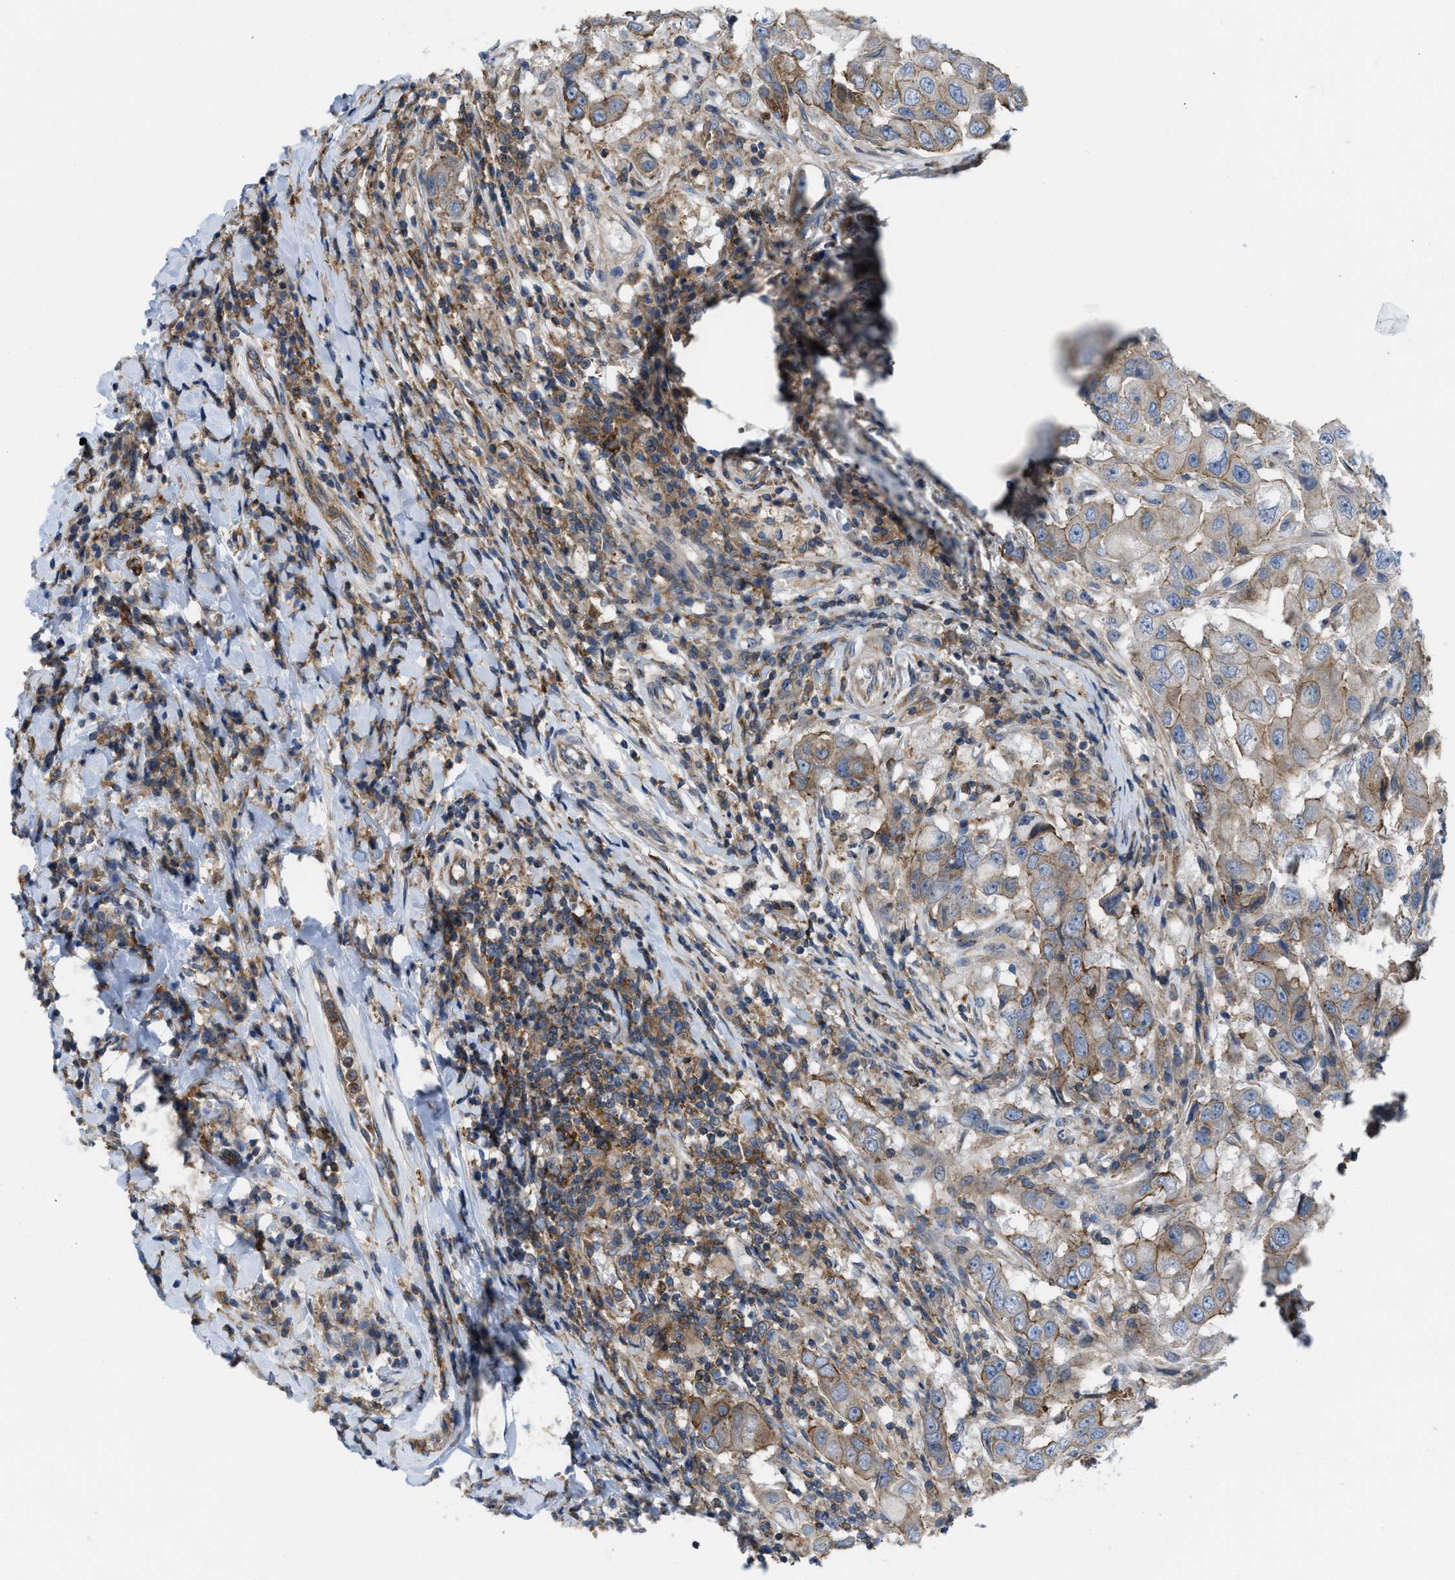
{"staining": {"intensity": "weak", "quantity": "25%-75%", "location": "cytoplasmic/membranous"}, "tissue": "breast cancer", "cell_type": "Tumor cells", "image_type": "cancer", "snomed": [{"axis": "morphology", "description": "Duct carcinoma"}, {"axis": "topography", "description": "Breast"}], "caption": "High-power microscopy captured an IHC micrograph of breast cancer (intraductal carcinoma), revealing weak cytoplasmic/membranous staining in approximately 25%-75% of tumor cells.", "gene": "MYO18A", "patient": {"sex": "female", "age": 27}}